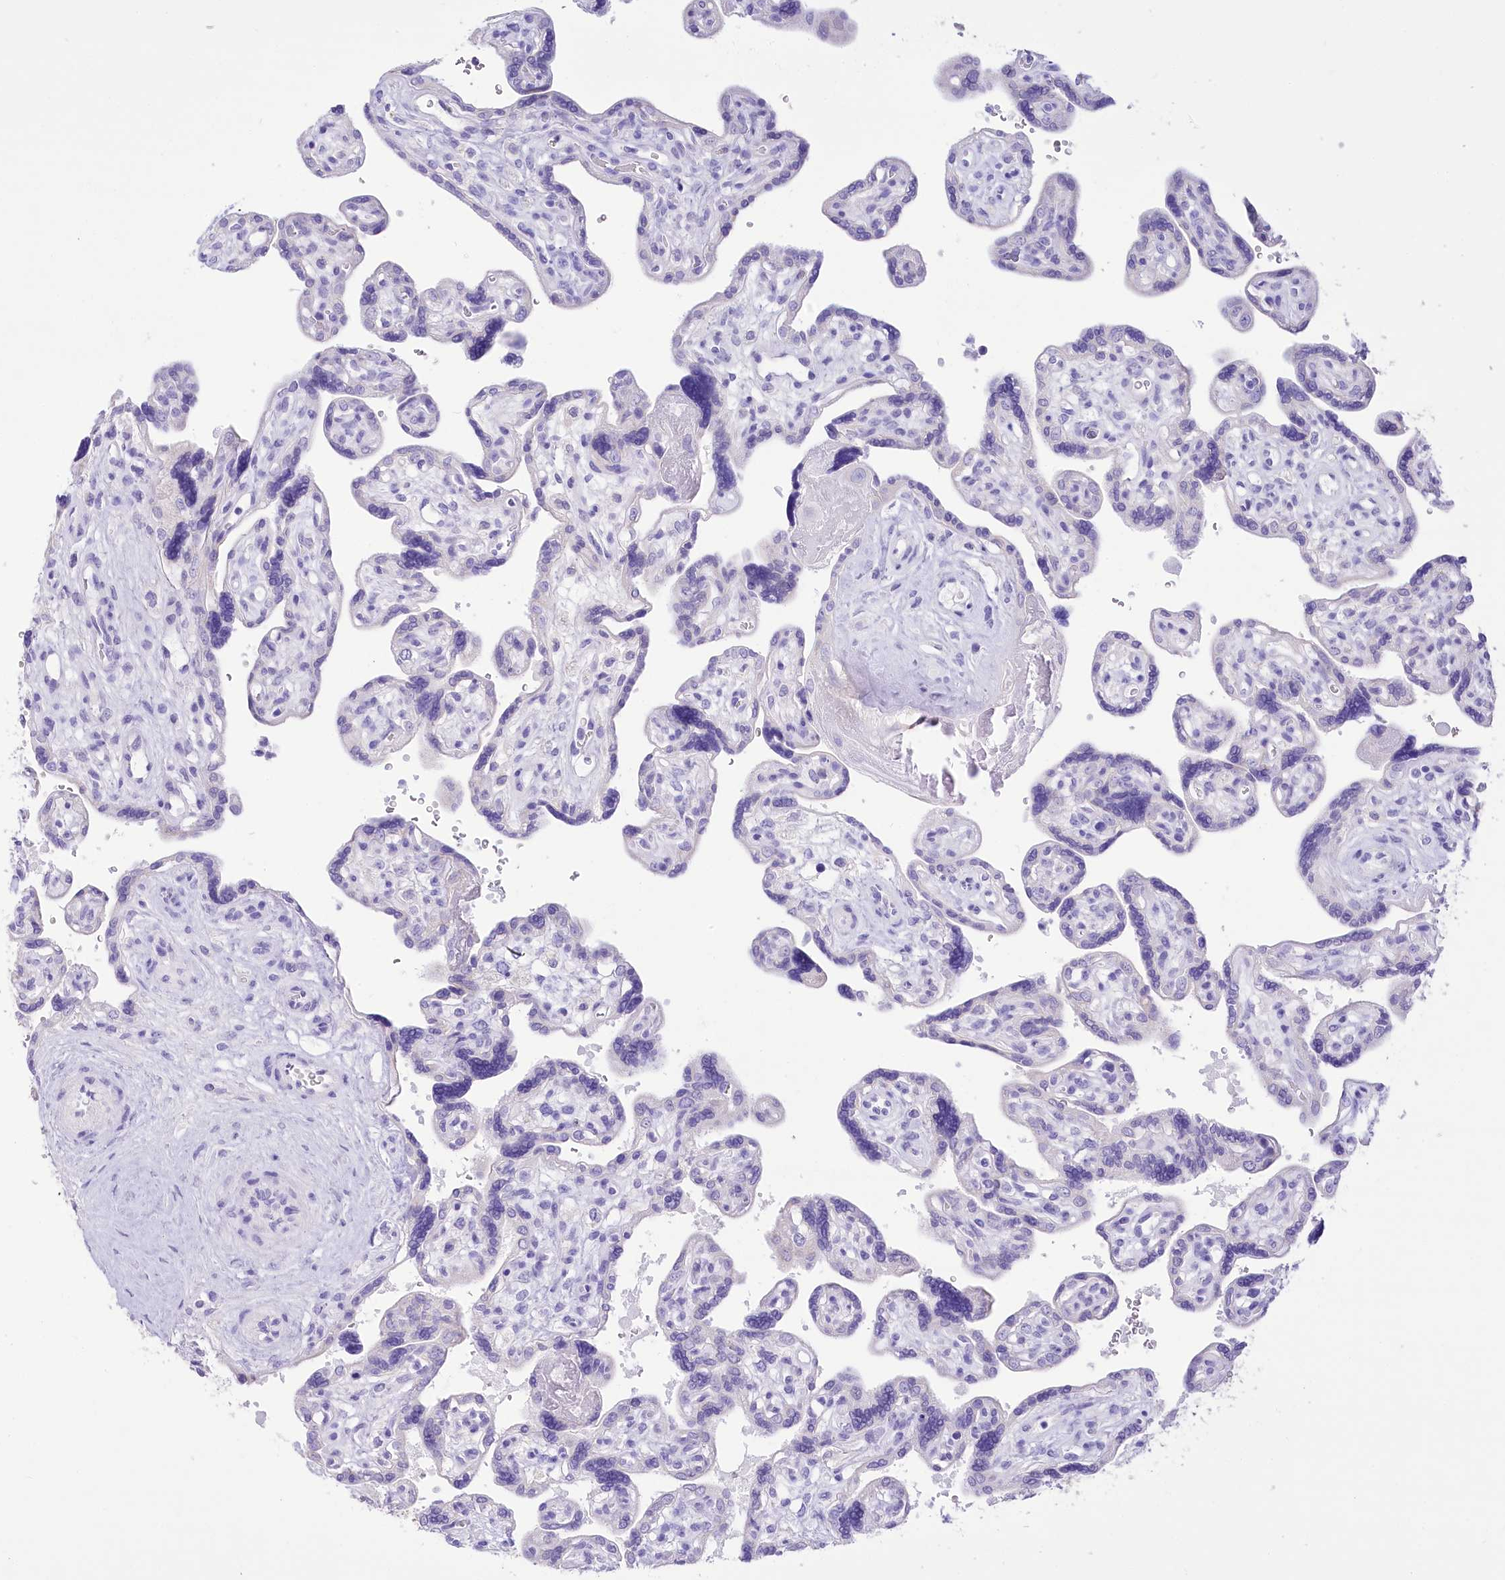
{"staining": {"intensity": "negative", "quantity": "none", "location": "none"}, "tissue": "placenta", "cell_type": "Trophoblastic cells", "image_type": "normal", "snomed": [{"axis": "morphology", "description": "Normal tissue, NOS"}, {"axis": "topography", "description": "Placenta"}], "caption": "DAB (3,3'-diaminobenzidine) immunohistochemical staining of unremarkable placenta shows no significant positivity in trophoblastic cells.", "gene": "PBLD", "patient": {"sex": "female", "age": 39}}